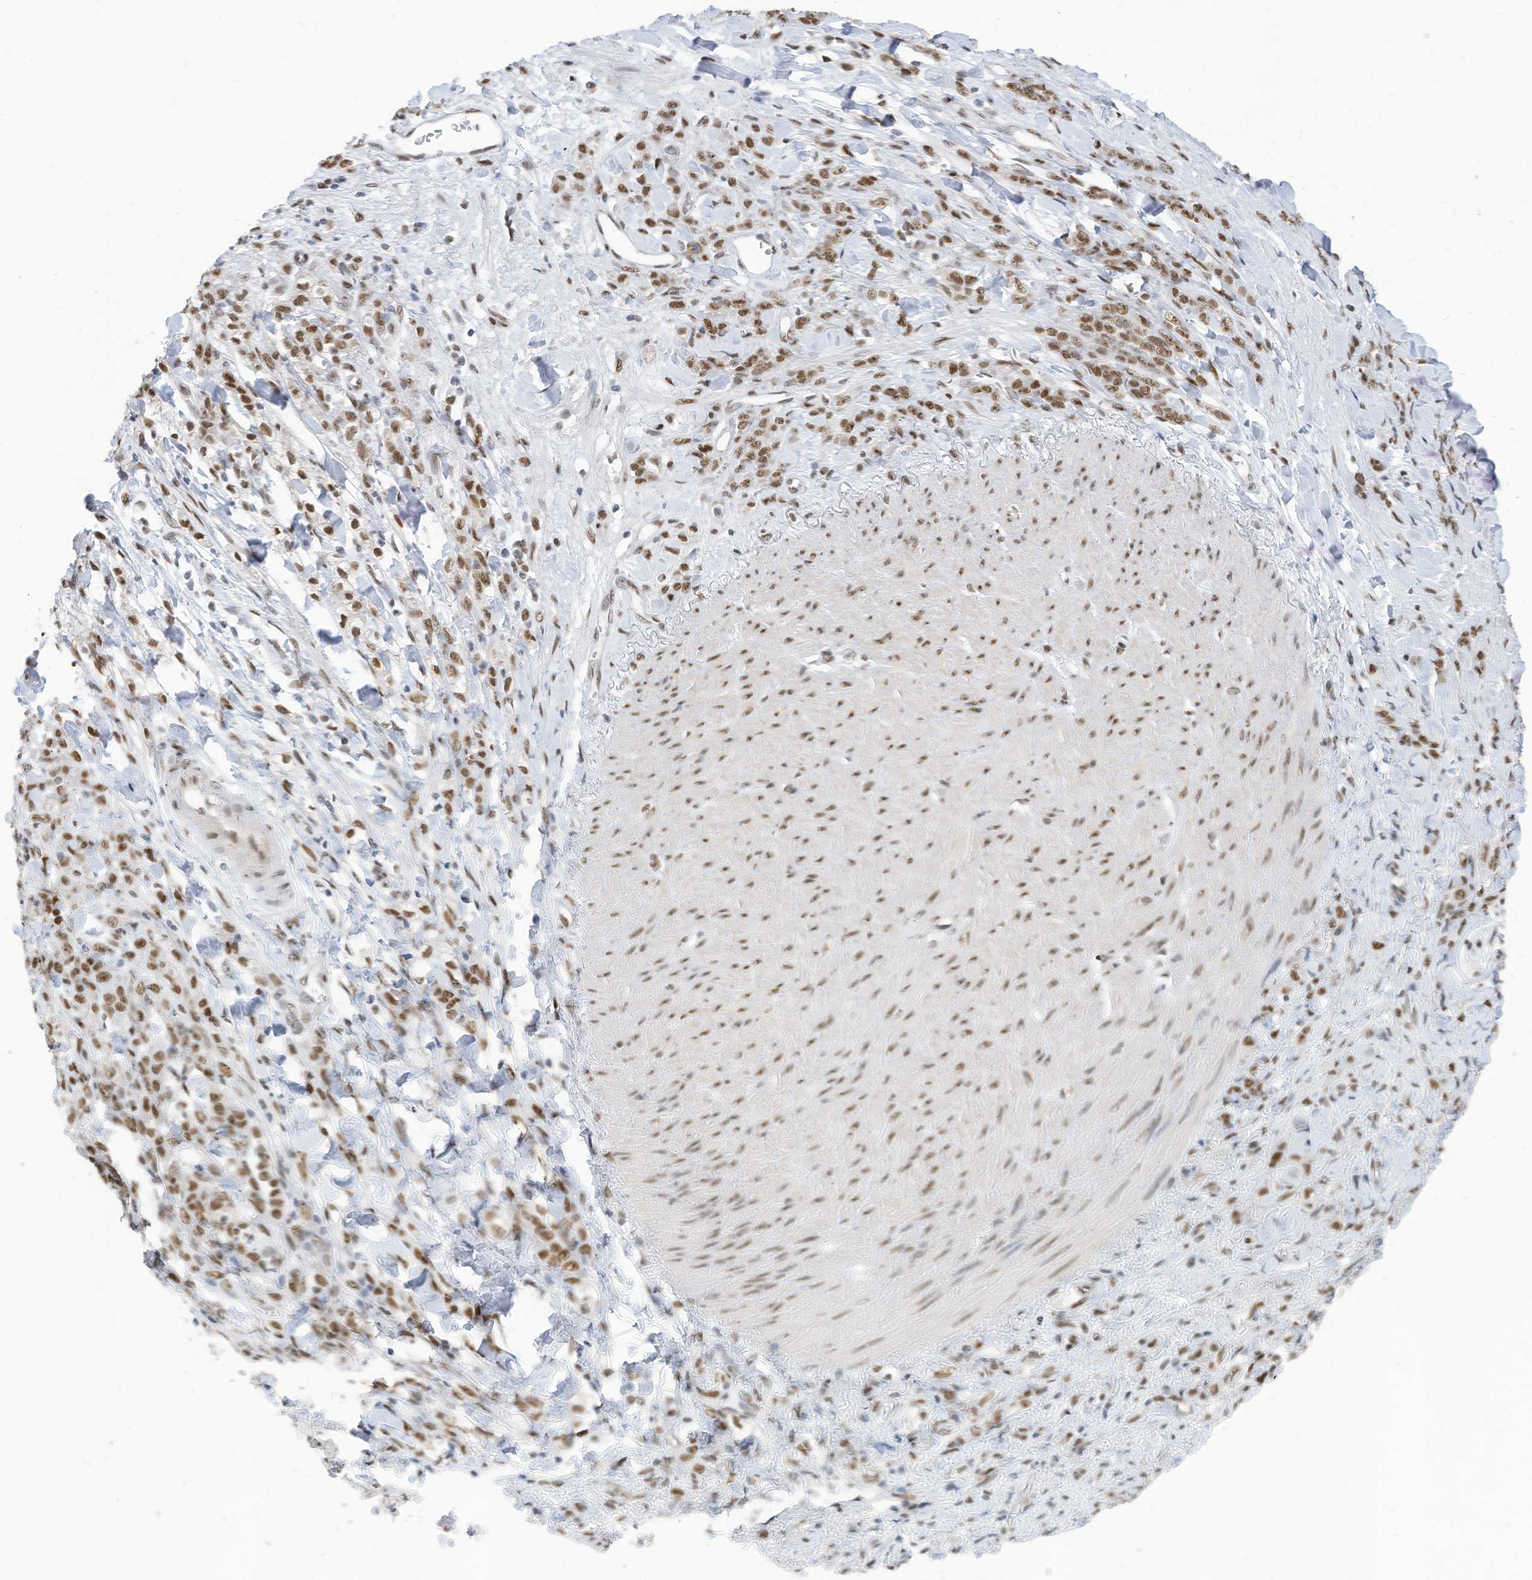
{"staining": {"intensity": "moderate", "quantity": ">75%", "location": "nuclear"}, "tissue": "stomach cancer", "cell_type": "Tumor cells", "image_type": "cancer", "snomed": [{"axis": "morphology", "description": "Normal tissue, NOS"}, {"axis": "morphology", "description": "Adenocarcinoma, NOS"}, {"axis": "topography", "description": "Stomach"}], "caption": "Immunohistochemical staining of human adenocarcinoma (stomach) shows medium levels of moderate nuclear protein positivity in approximately >75% of tumor cells.", "gene": "KHSRP", "patient": {"sex": "male", "age": 82}}